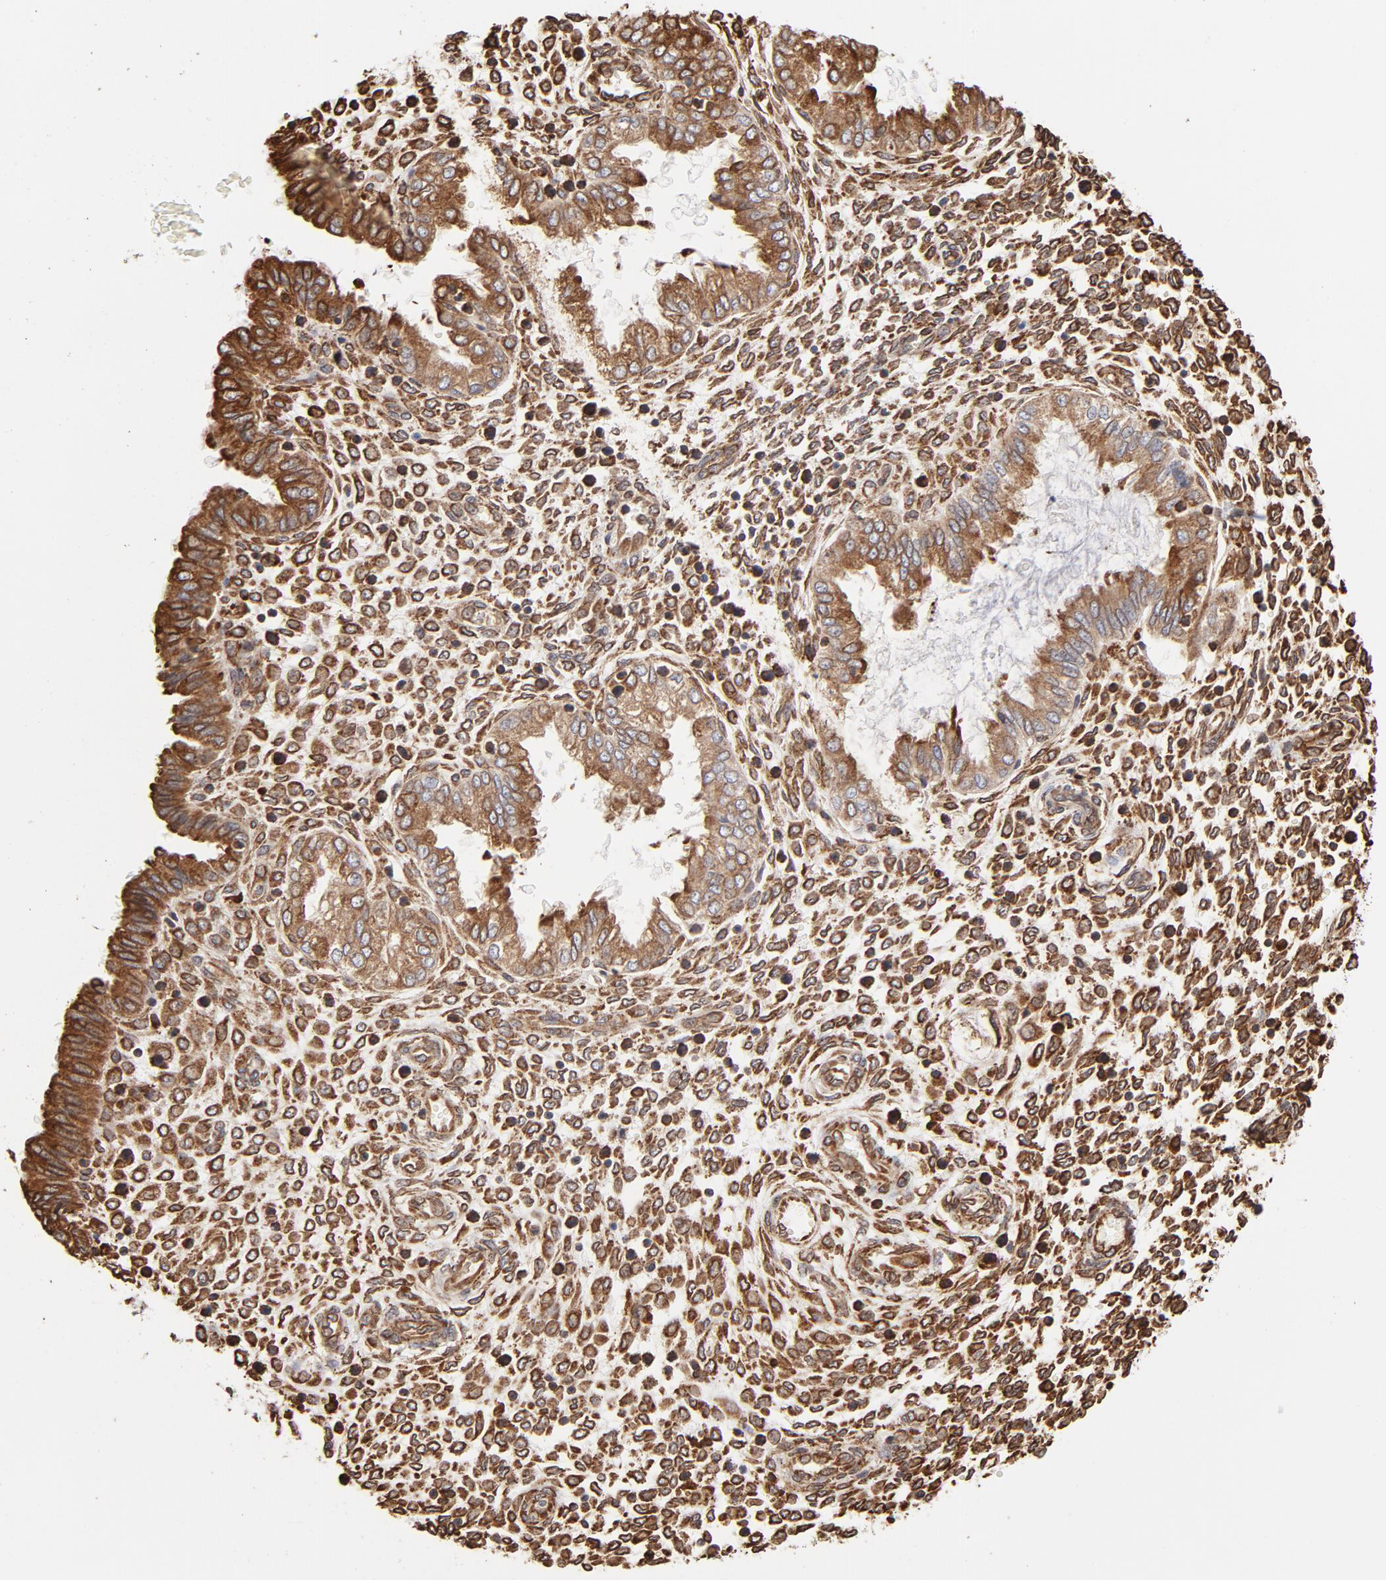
{"staining": {"intensity": "strong", "quantity": "25%-75%", "location": "cytoplasmic/membranous"}, "tissue": "endometrium", "cell_type": "Cells in endometrial stroma", "image_type": "normal", "snomed": [{"axis": "morphology", "description": "Normal tissue, NOS"}, {"axis": "topography", "description": "Endometrium"}], "caption": "Strong cytoplasmic/membranous expression for a protein is identified in approximately 25%-75% of cells in endometrial stroma of benign endometrium using IHC.", "gene": "CANX", "patient": {"sex": "female", "age": 33}}